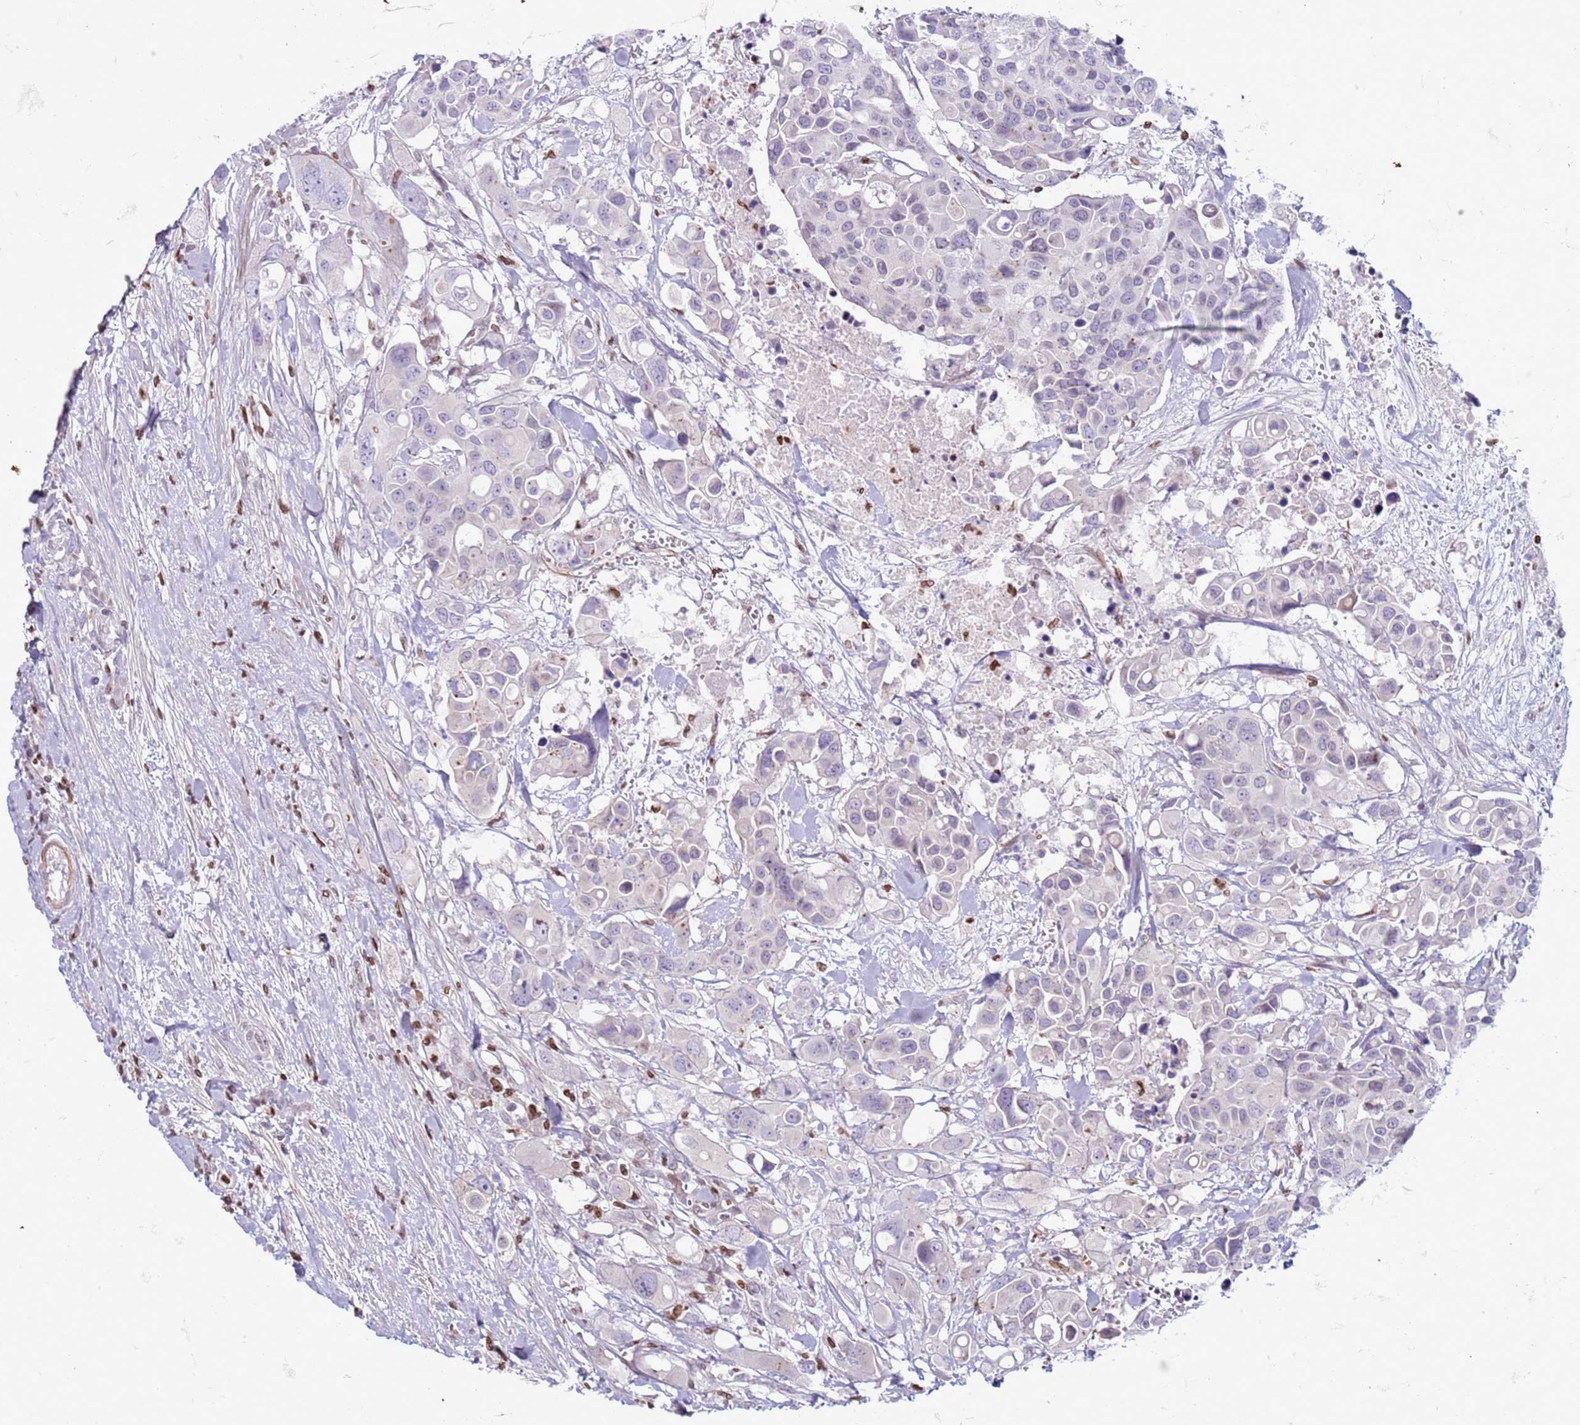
{"staining": {"intensity": "negative", "quantity": "none", "location": "none"}, "tissue": "colorectal cancer", "cell_type": "Tumor cells", "image_type": "cancer", "snomed": [{"axis": "morphology", "description": "Adenocarcinoma, NOS"}, {"axis": "topography", "description": "Colon"}], "caption": "Protein analysis of adenocarcinoma (colorectal) exhibits no significant positivity in tumor cells.", "gene": "METTL25B", "patient": {"sex": "male", "age": 77}}